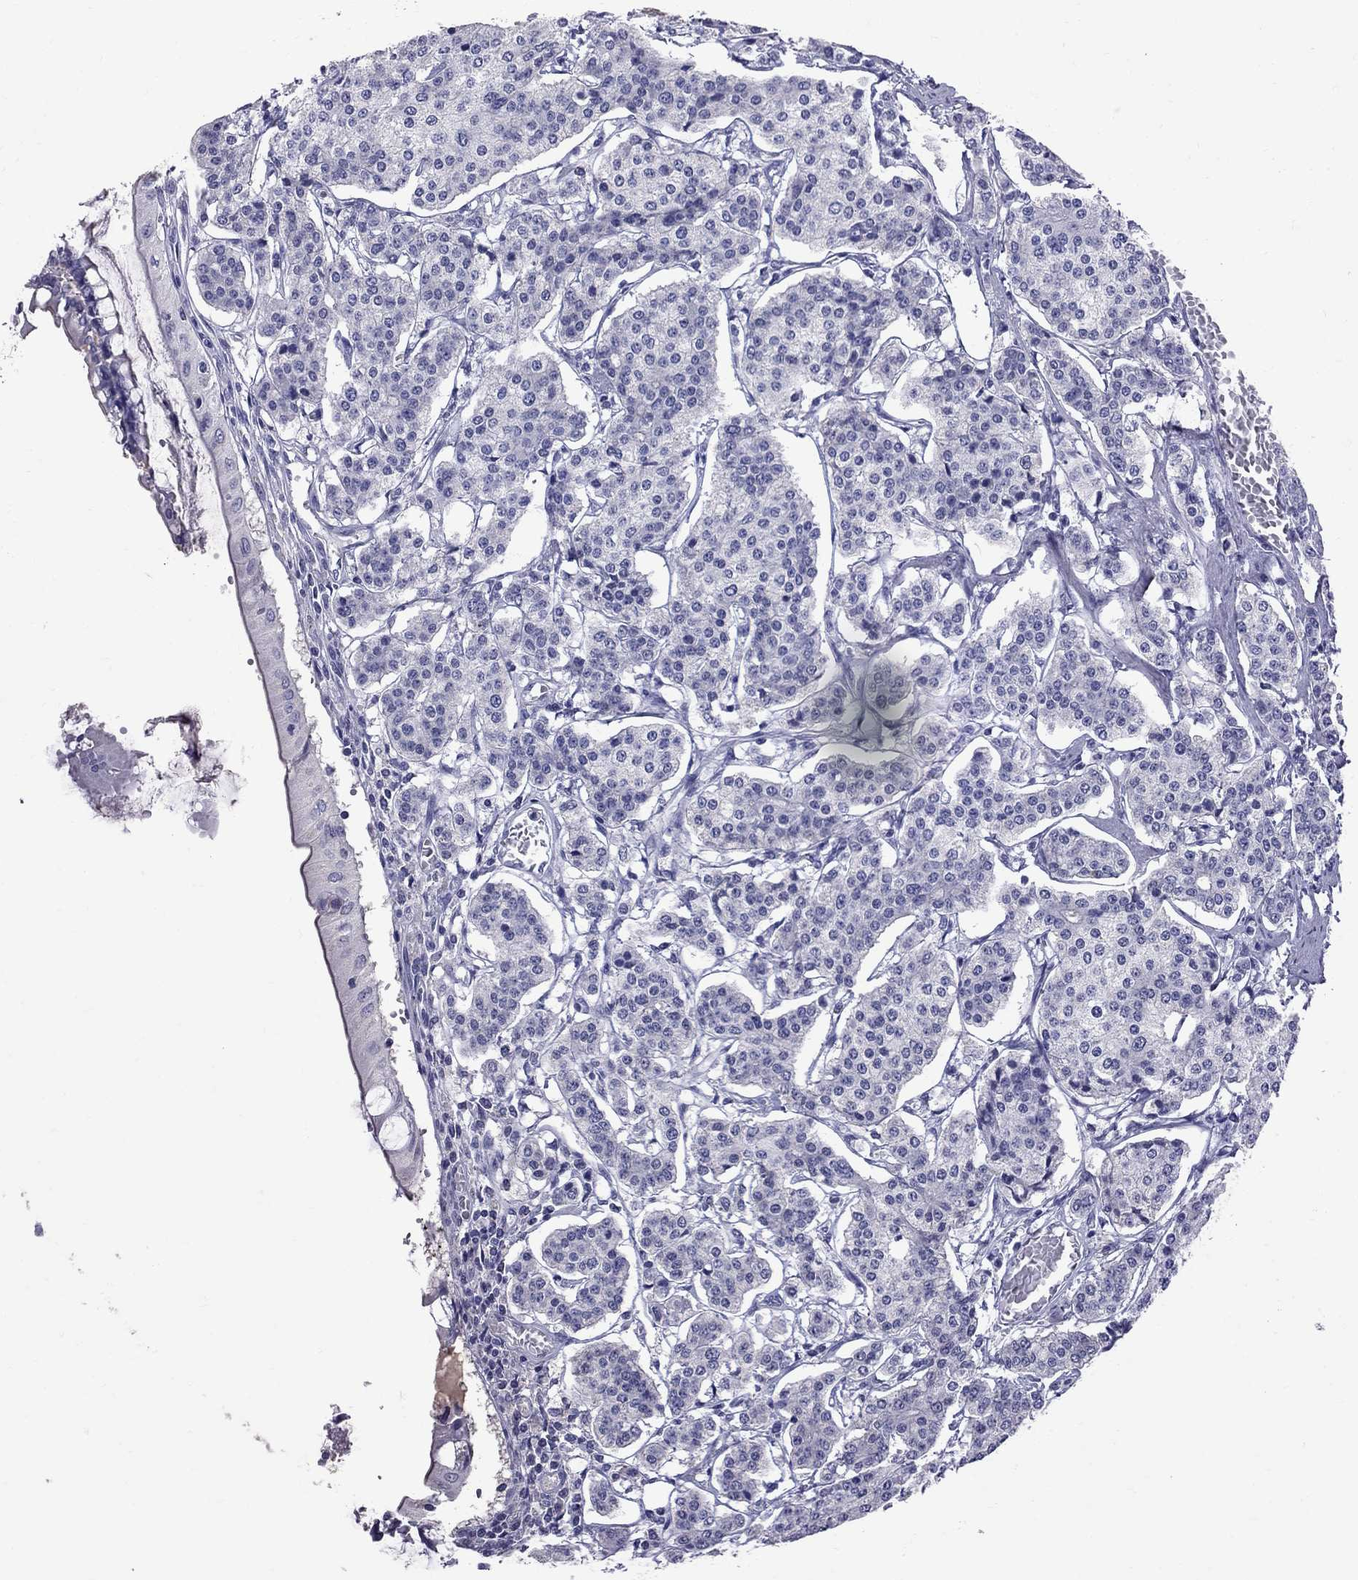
{"staining": {"intensity": "negative", "quantity": "none", "location": "none"}, "tissue": "carcinoid", "cell_type": "Tumor cells", "image_type": "cancer", "snomed": [{"axis": "morphology", "description": "Carcinoid, malignant, NOS"}, {"axis": "topography", "description": "Small intestine"}], "caption": "Human carcinoid (malignant) stained for a protein using immunohistochemistry demonstrates no expression in tumor cells.", "gene": "CFAP91", "patient": {"sex": "female", "age": 65}}